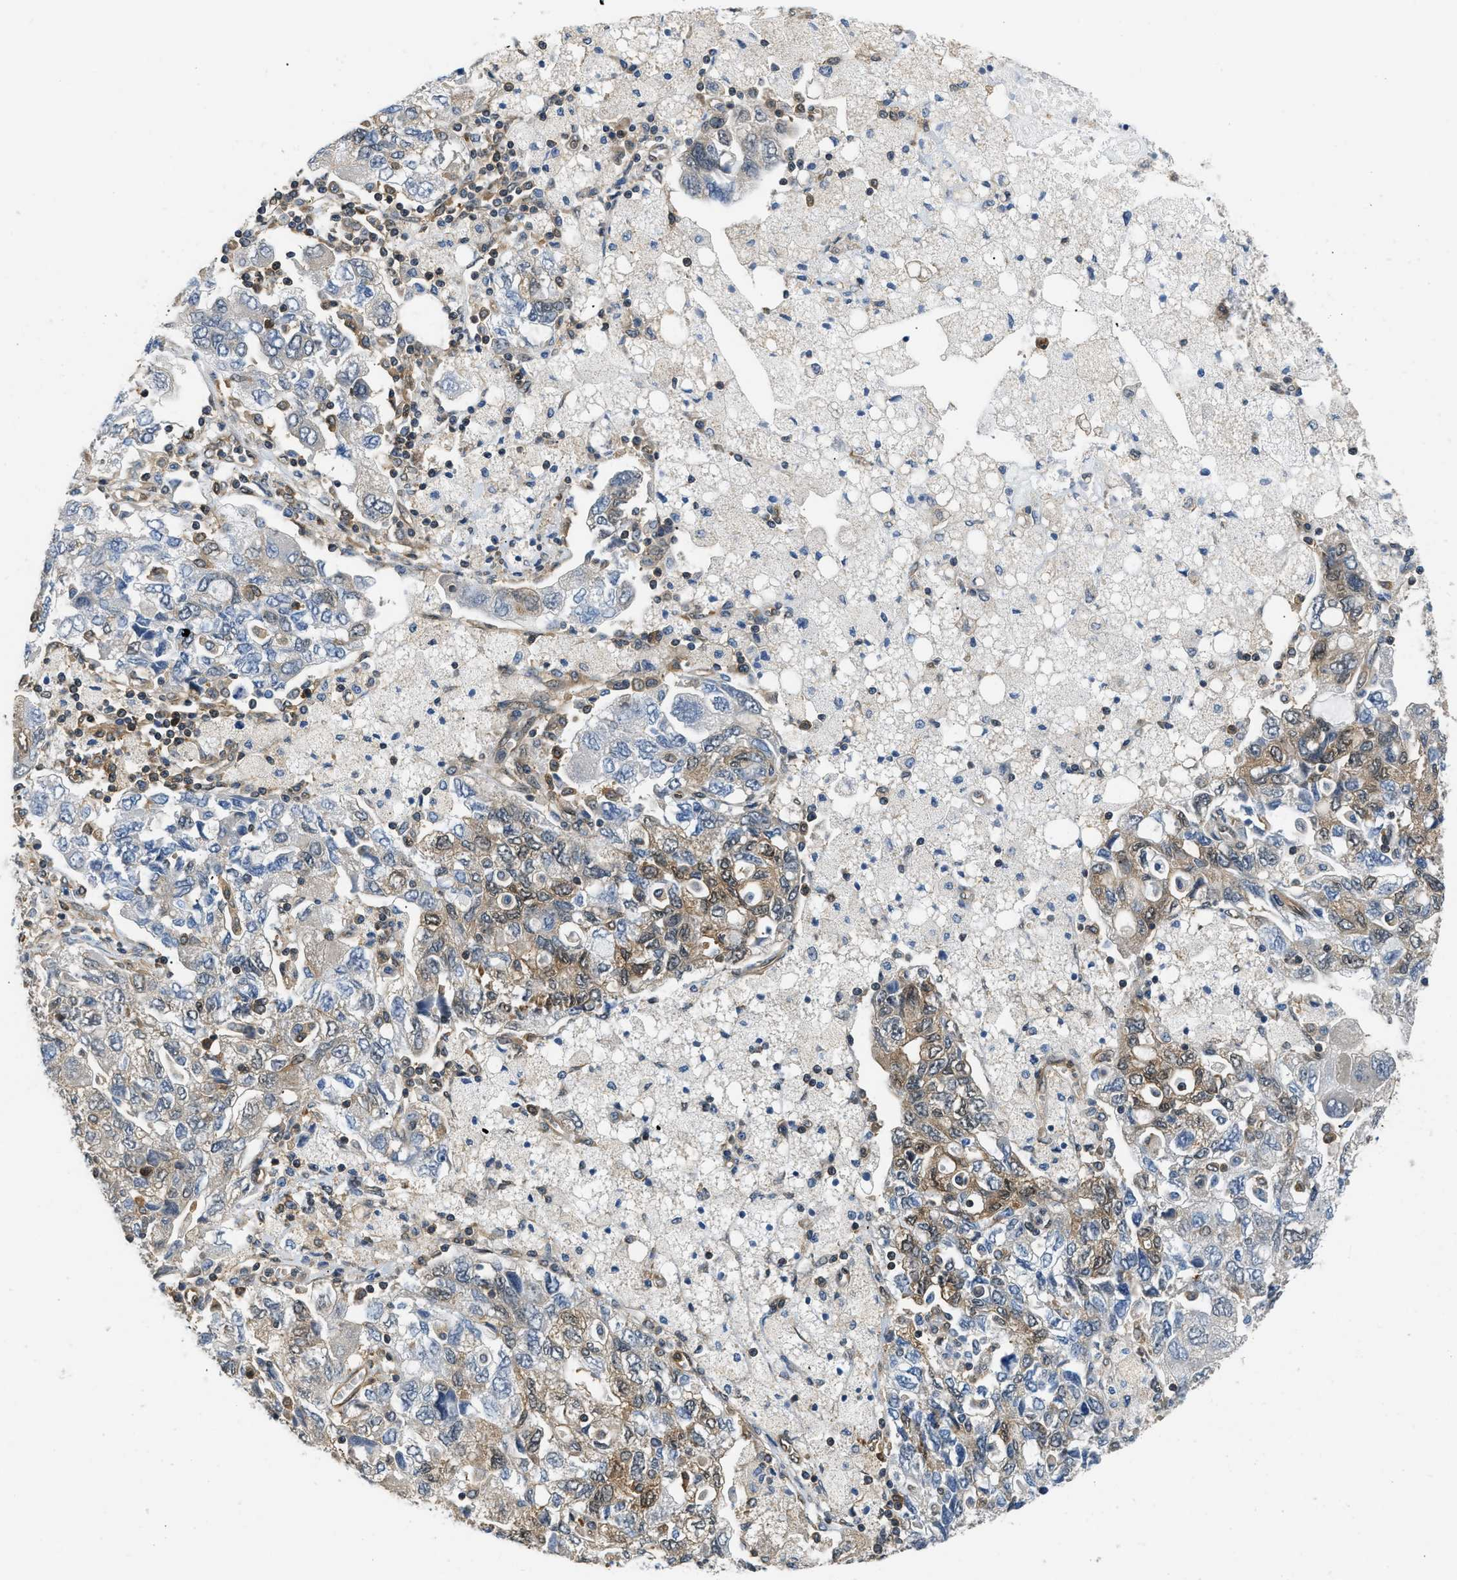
{"staining": {"intensity": "moderate", "quantity": "25%-75%", "location": "cytoplasmic/membranous,nuclear"}, "tissue": "ovarian cancer", "cell_type": "Tumor cells", "image_type": "cancer", "snomed": [{"axis": "morphology", "description": "Carcinoma, NOS"}, {"axis": "morphology", "description": "Cystadenocarcinoma, serous, NOS"}, {"axis": "topography", "description": "Ovary"}], "caption": "Brown immunohistochemical staining in human ovarian cancer reveals moderate cytoplasmic/membranous and nuclear expression in about 25%-75% of tumor cells.", "gene": "EIF4EBP2", "patient": {"sex": "female", "age": 69}}